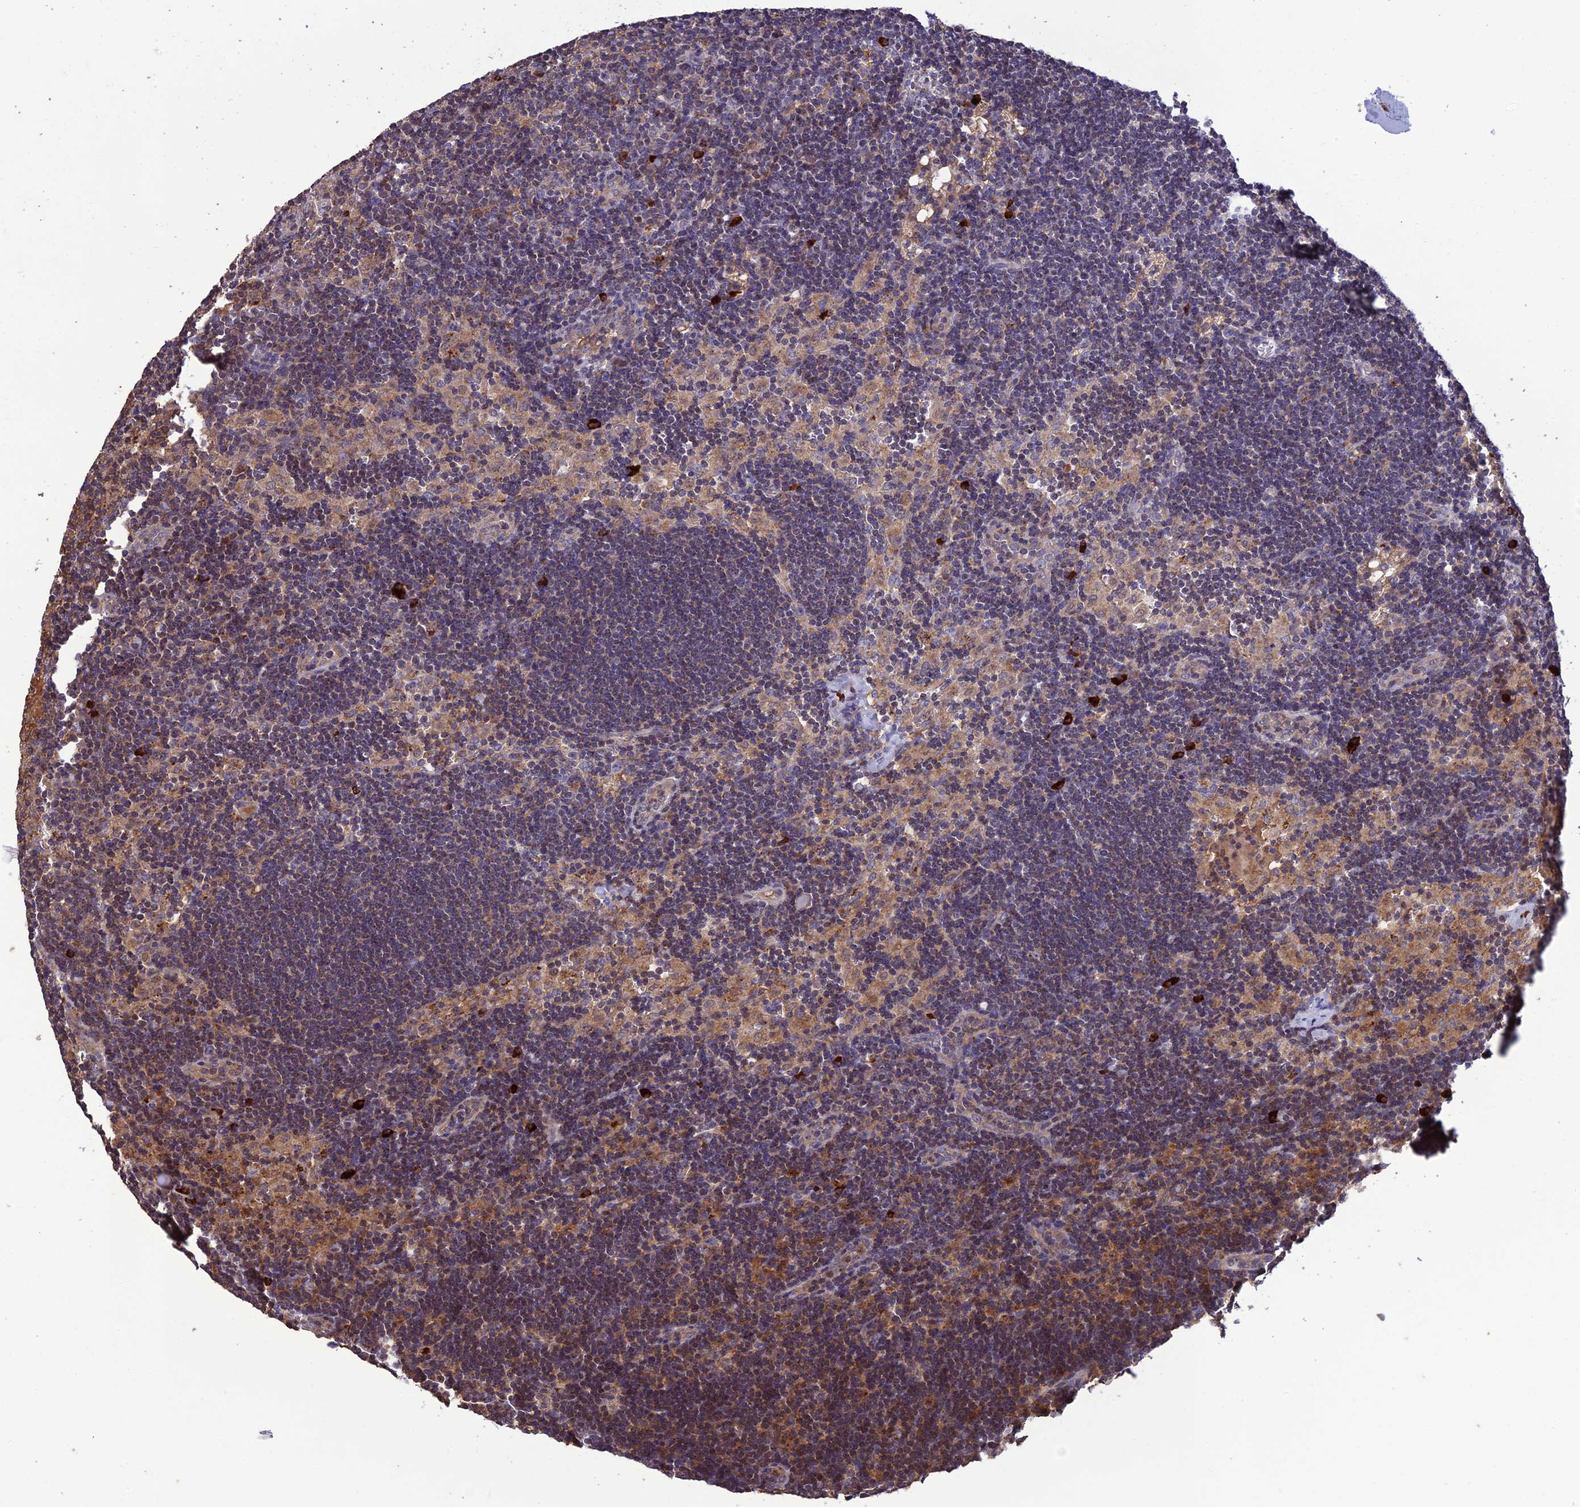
{"staining": {"intensity": "negative", "quantity": "none", "location": "none"}, "tissue": "lymph node", "cell_type": "Germinal center cells", "image_type": "normal", "snomed": [{"axis": "morphology", "description": "Normal tissue, NOS"}, {"axis": "topography", "description": "Lymph node"}], "caption": "Lymph node stained for a protein using immunohistochemistry (IHC) shows no positivity germinal center cells.", "gene": "MIOS", "patient": {"sex": "male", "age": 24}}